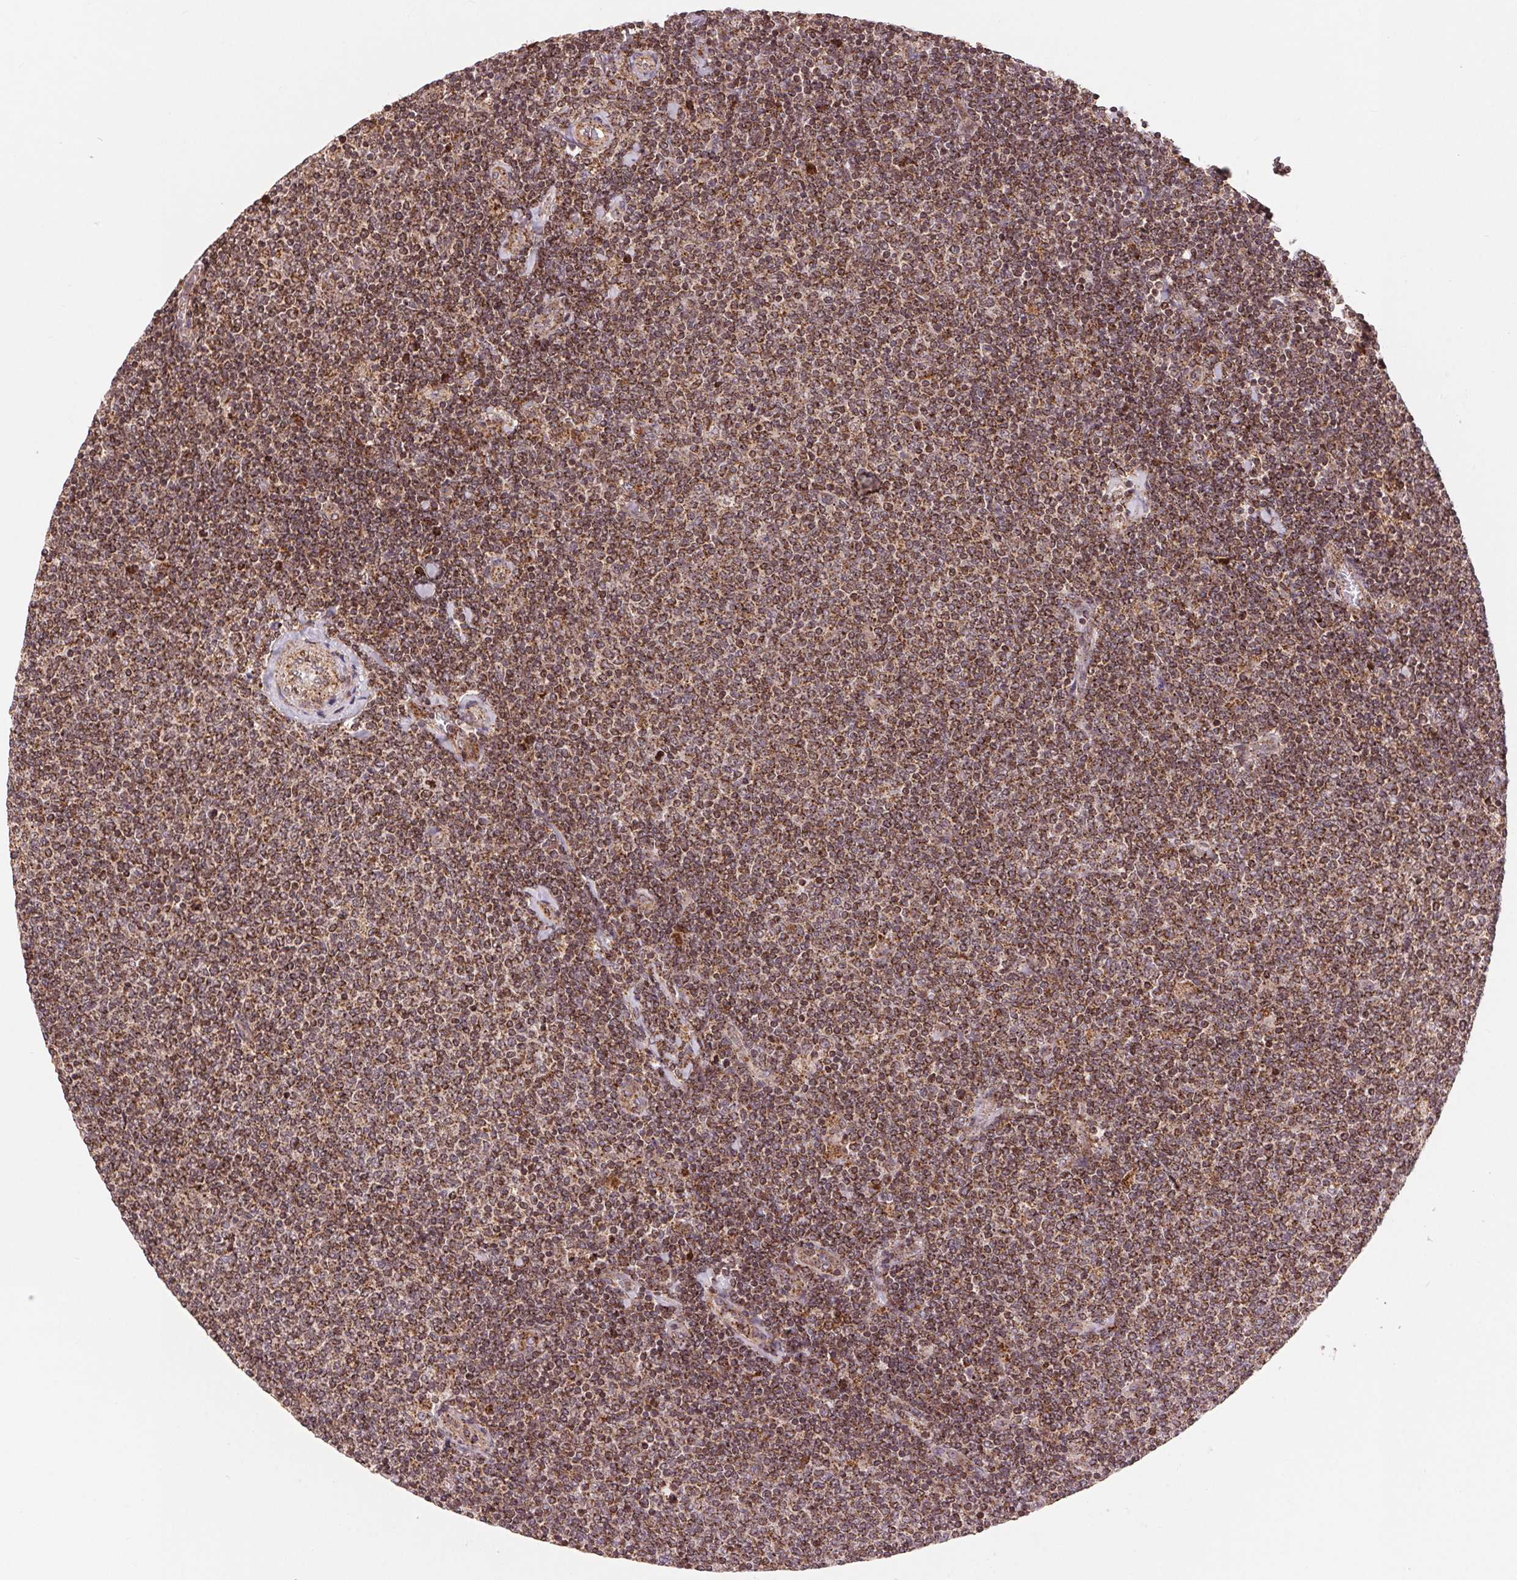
{"staining": {"intensity": "moderate", "quantity": ">75%", "location": "cytoplasmic/membranous"}, "tissue": "lymphoma", "cell_type": "Tumor cells", "image_type": "cancer", "snomed": [{"axis": "morphology", "description": "Malignant lymphoma, non-Hodgkin's type, Low grade"}, {"axis": "topography", "description": "Lymph node"}], "caption": "DAB immunohistochemical staining of malignant lymphoma, non-Hodgkin's type (low-grade) reveals moderate cytoplasmic/membranous protein staining in approximately >75% of tumor cells. The staining was performed using DAB (3,3'-diaminobenzidine), with brown indicating positive protein expression. Nuclei are stained blue with hematoxylin.", "gene": "CHMP4B", "patient": {"sex": "male", "age": 52}}